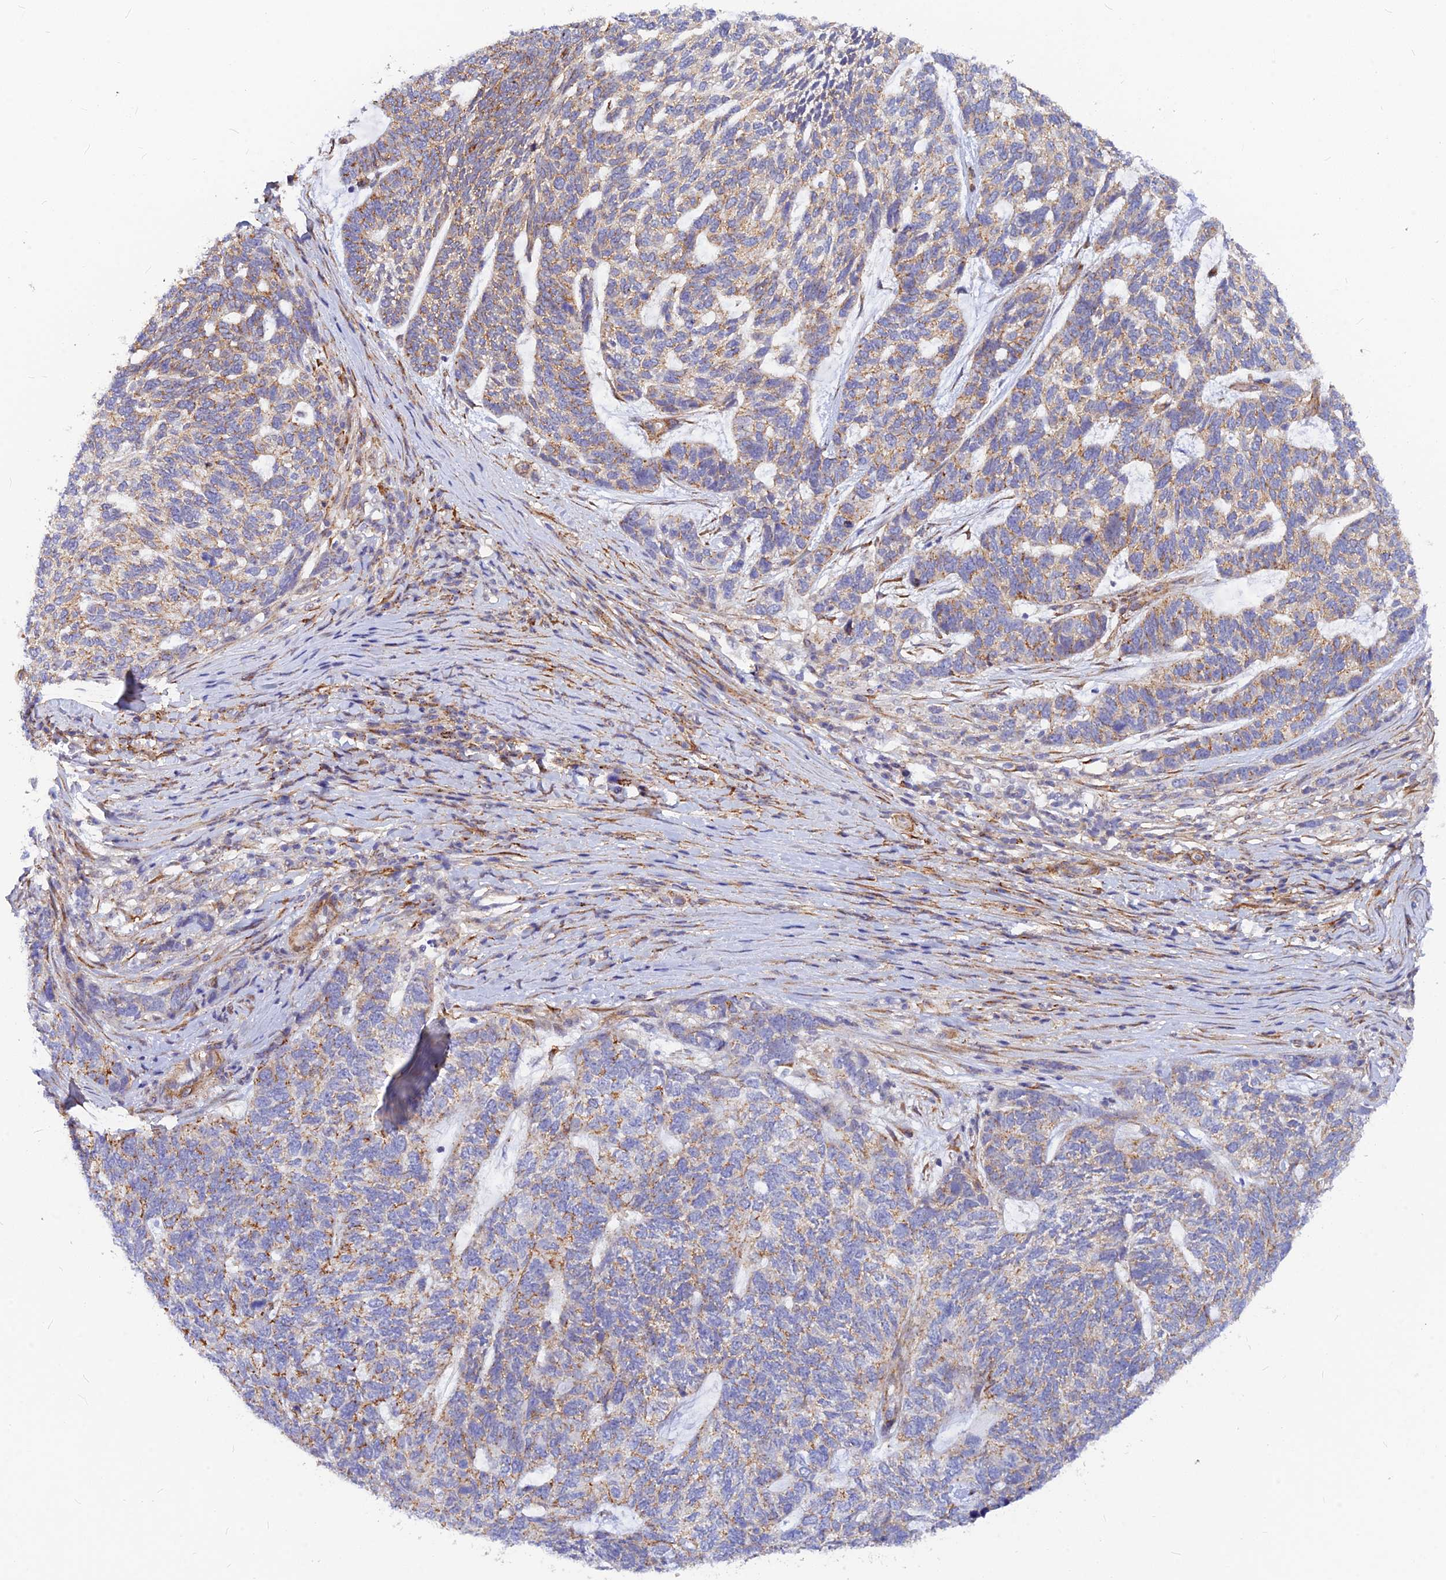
{"staining": {"intensity": "moderate", "quantity": "25%-75%", "location": "cytoplasmic/membranous"}, "tissue": "skin cancer", "cell_type": "Tumor cells", "image_type": "cancer", "snomed": [{"axis": "morphology", "description": "Basal cell carcinoma"}, {"axis": "topography", "description": "Skin"}], "caption": "Skin cancer (basal cell carcinoma) stained with DAB (3,3'-diaminobenzidine) IHC shows medium levels of moderate cytoplasmic/membranous expression in about 25%-75% of tumor cells.", "gene": "VSTM2L", "patient": {"sex": "female", "age": 65}}